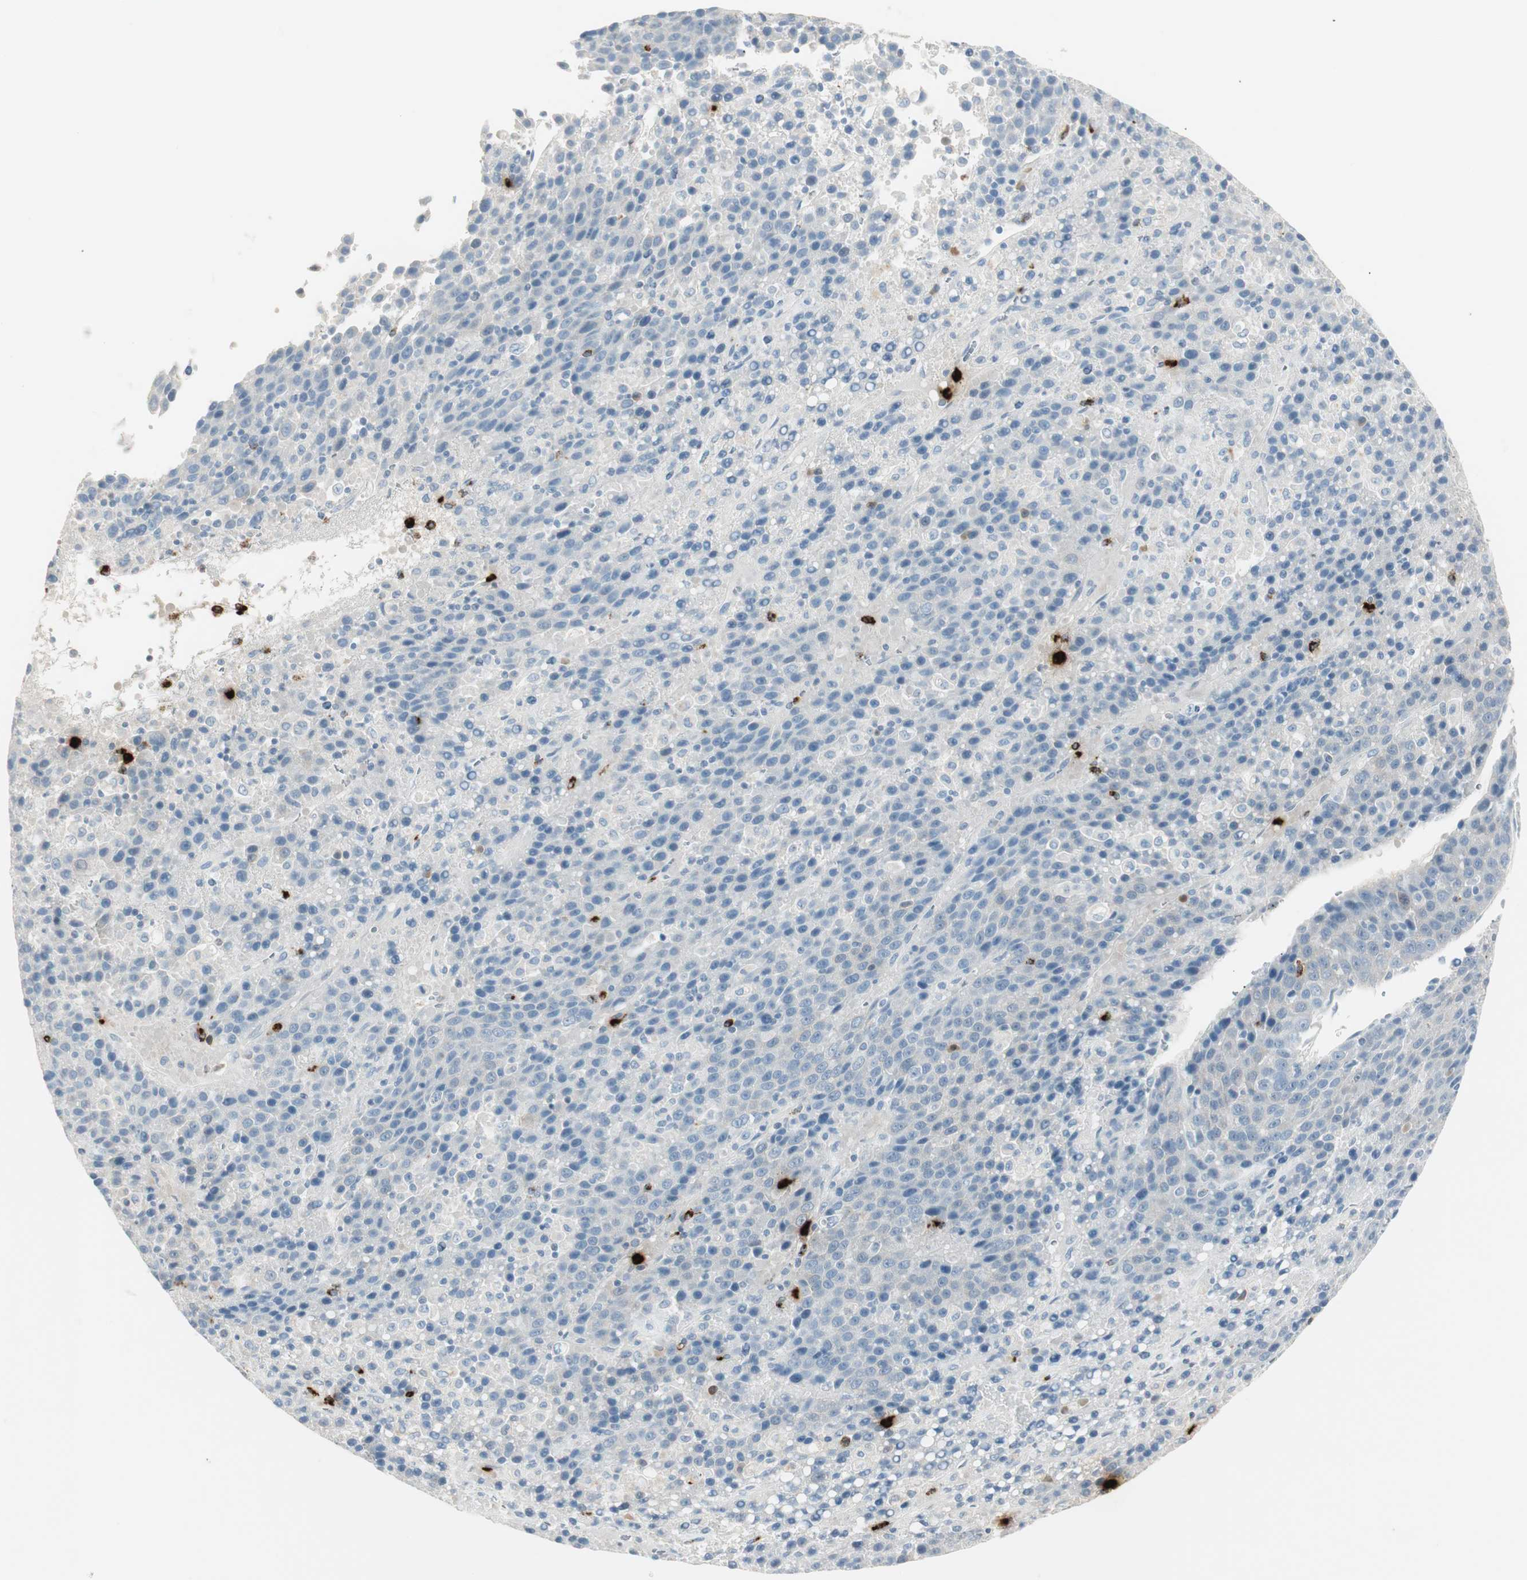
{"staining": {"intensity": "negative", "quantity": "none", "location": "none"}, "tissue": "liver cancer", "cell_type": "Tumor cells", "image_type": "cancer", "snomed": [{"axis": "morphology", "description": "Carcinoma, Hepatocellular, NOS"}, {"axis": "topography", "description": "Liver"}], "caption": "There is no significant staining in tumor cells of liver cancer (hepatocellular carcinoma).", "gene": "PRTN3", "patient": {"sex": "female", "age": 53}}